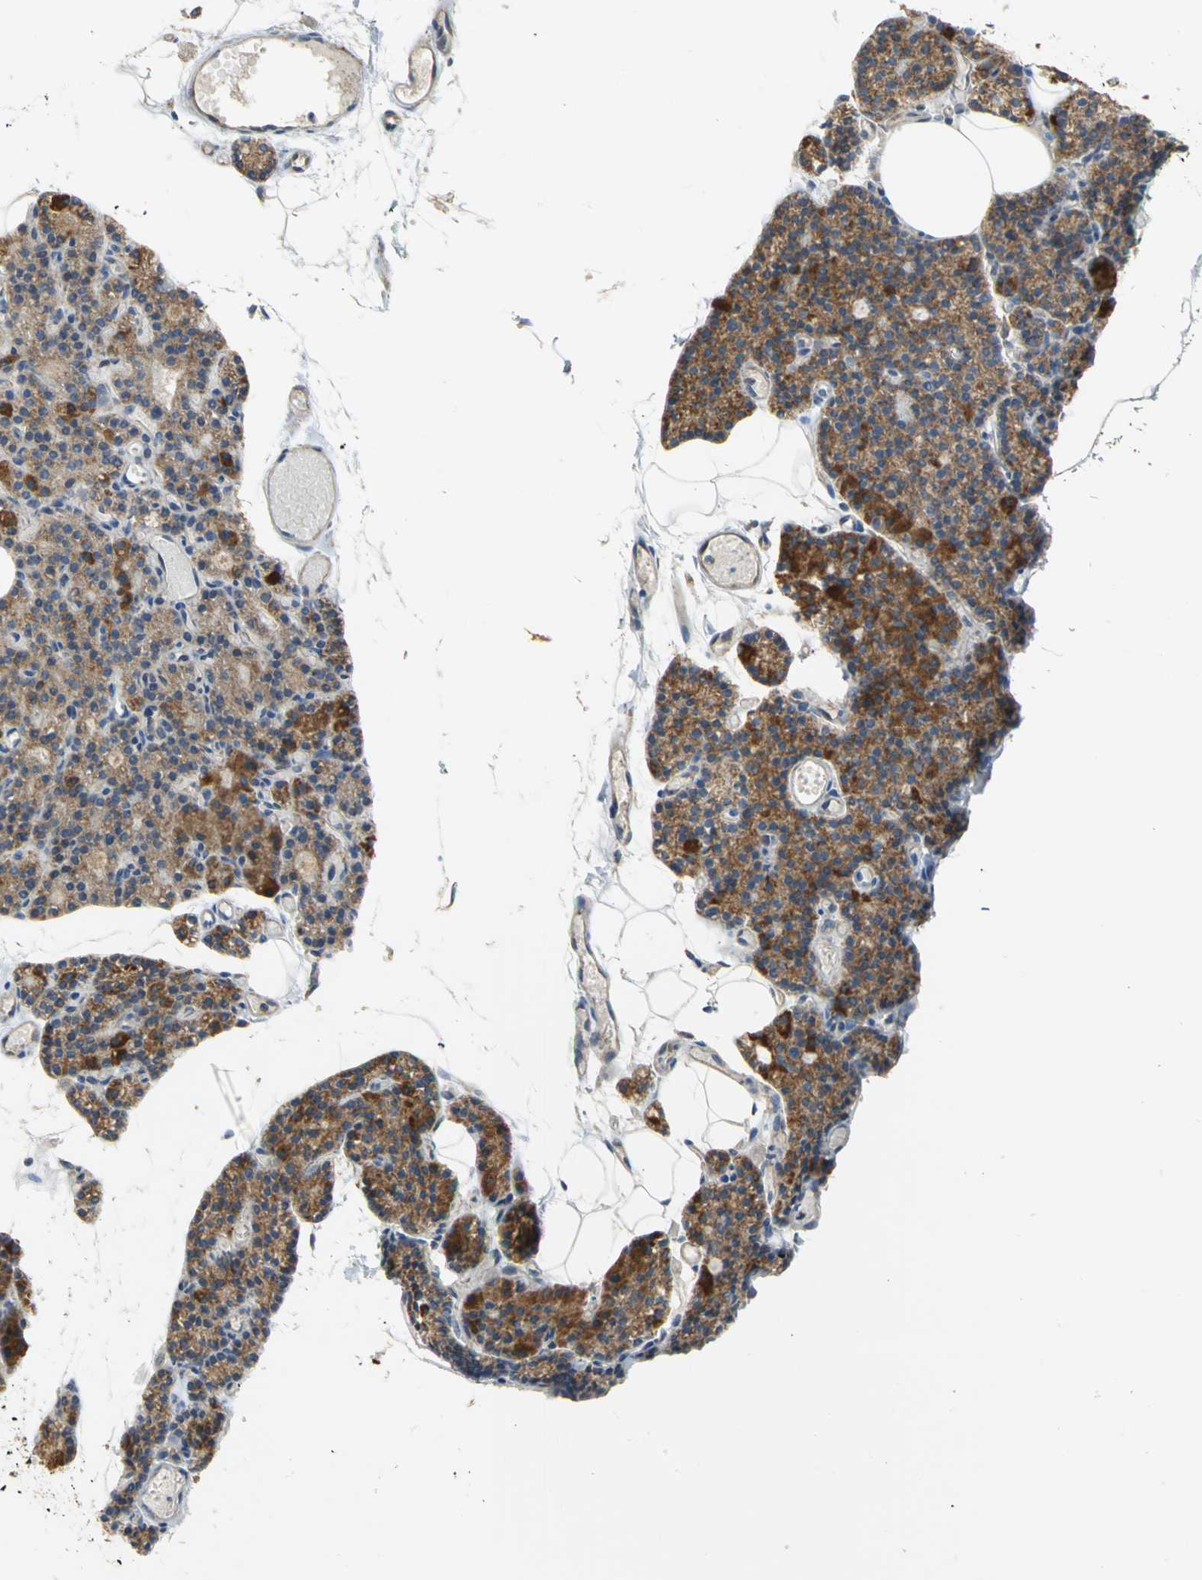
{"staining": {"intensity": "strong", "quantity": ">75%", "location": "cytoplasmic/membranous"}, "tissue": "parathyroid gland", "cell_type": "Glandular cells", "image_type": "normal", "snomed": [{"axis": "morphology", "description": "Normal tissue, NOS"}, {"axis": "topography", "description": "Parathyroid gland"}], "caption": "Glandular cells exhibit high levels of strong cytoplasmic/membranous positivity in approximately >75% of cells in benign parathyroid gland. (Stains: DAB (3,3'-diaminobenzidine) in brown, nuclei in blue, Microscopy: brightfield microscopy at high magnification).", "gene": "TULP4", "patient": {"sex": "female", "age": 60}}